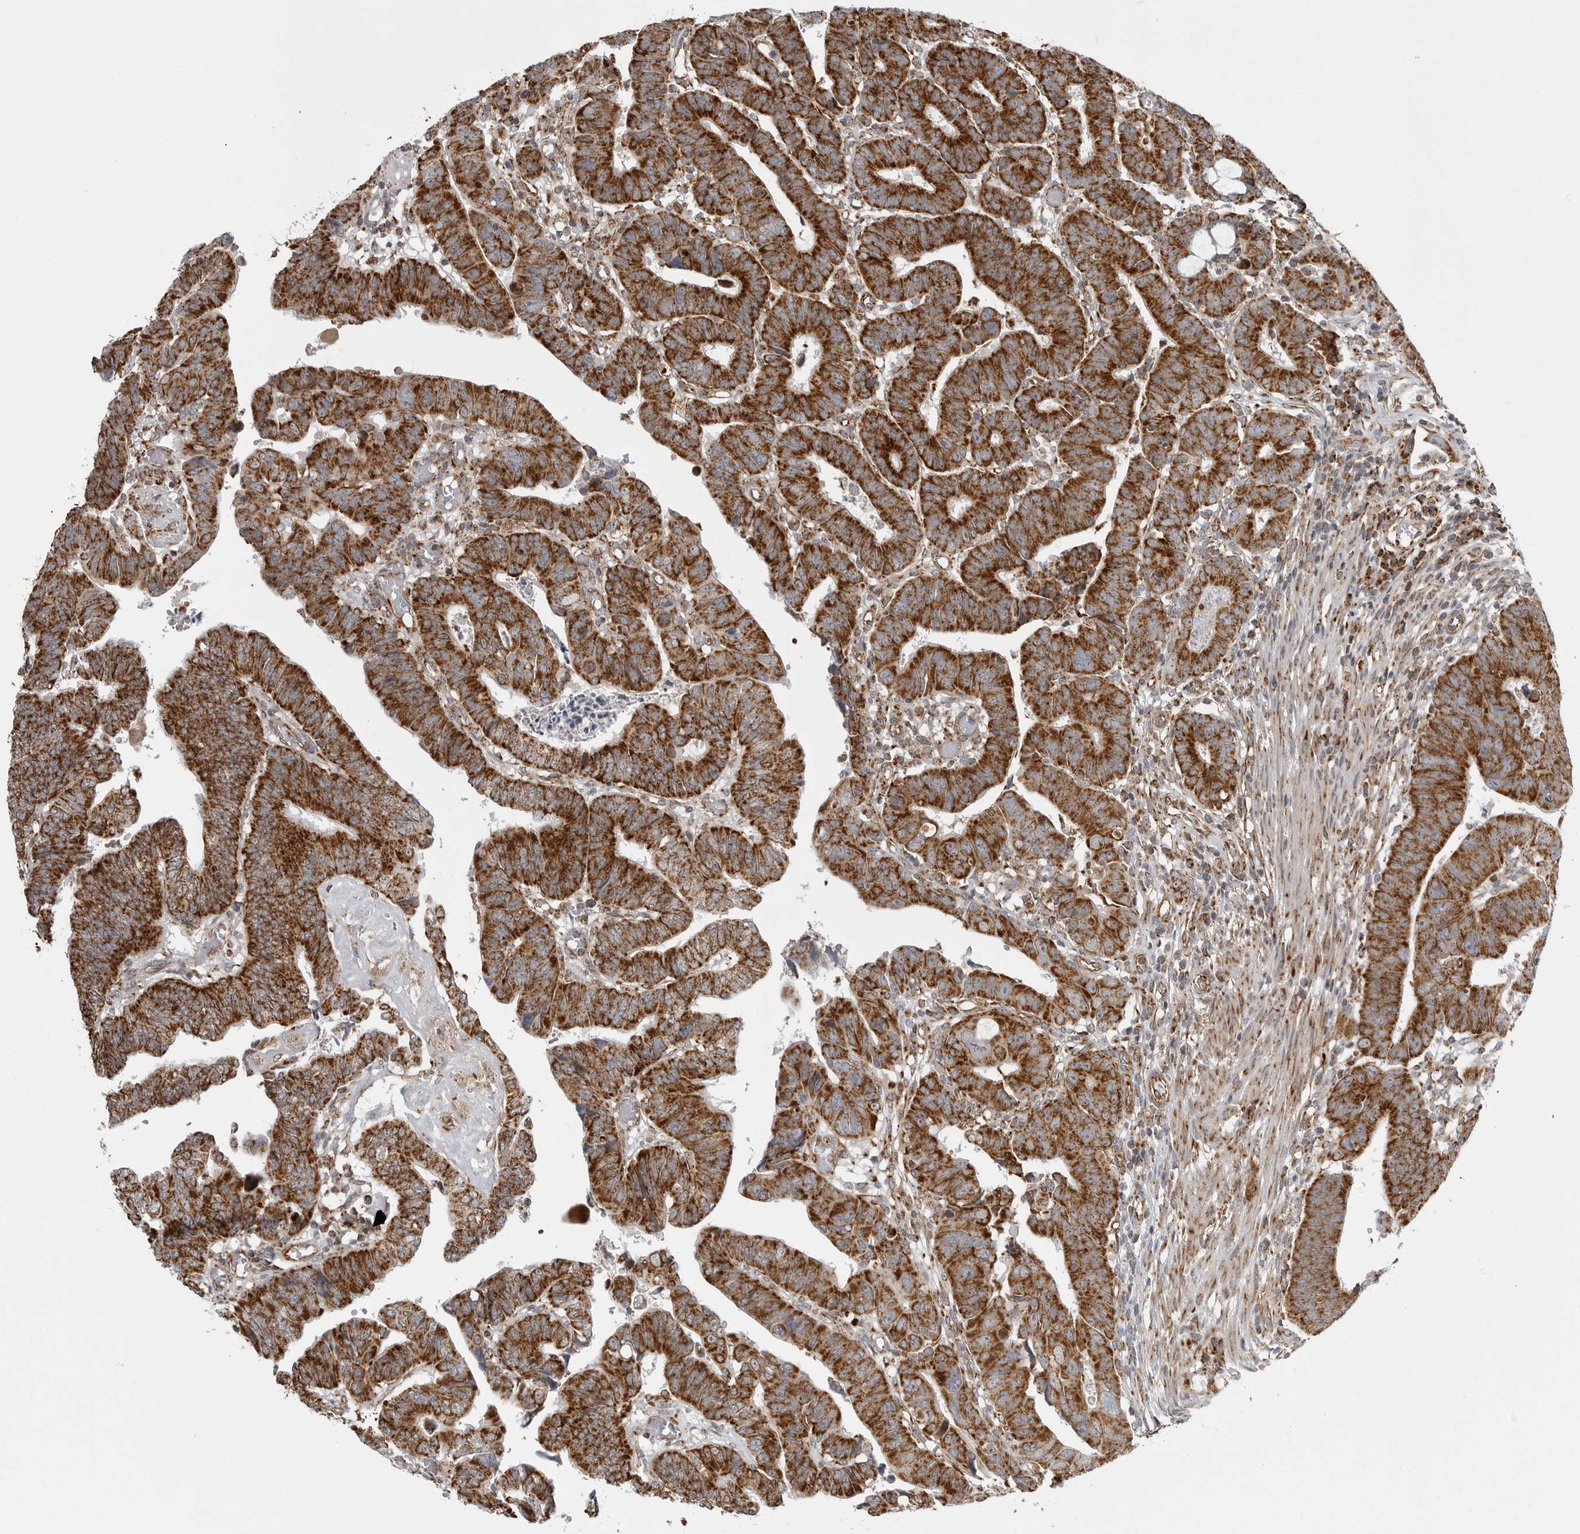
{"staining": {"intensity": "strong", "quantity": ">75%", "location": "cytoplasmic/membranous"}, "tissue": "colorectal cancer", "cell_type": "Tumor cells", "image_type": "cancer", "snomed": [{"axis": "morphology", "description": "Adenocarcinoma, NOS"}, {"axis": "topography", "description": "Rectum"}], "caption": "Immunohistochemistry (IHC) micrograph of human colorectal cancer (adenocarcinoma) stained for a protein (brown), which shows high levels of strong cytoplasmic/membranous expression in approximately >75% of tumor cells.", "gene": "FH", "patient": {"sex": "female", "age": 65}}